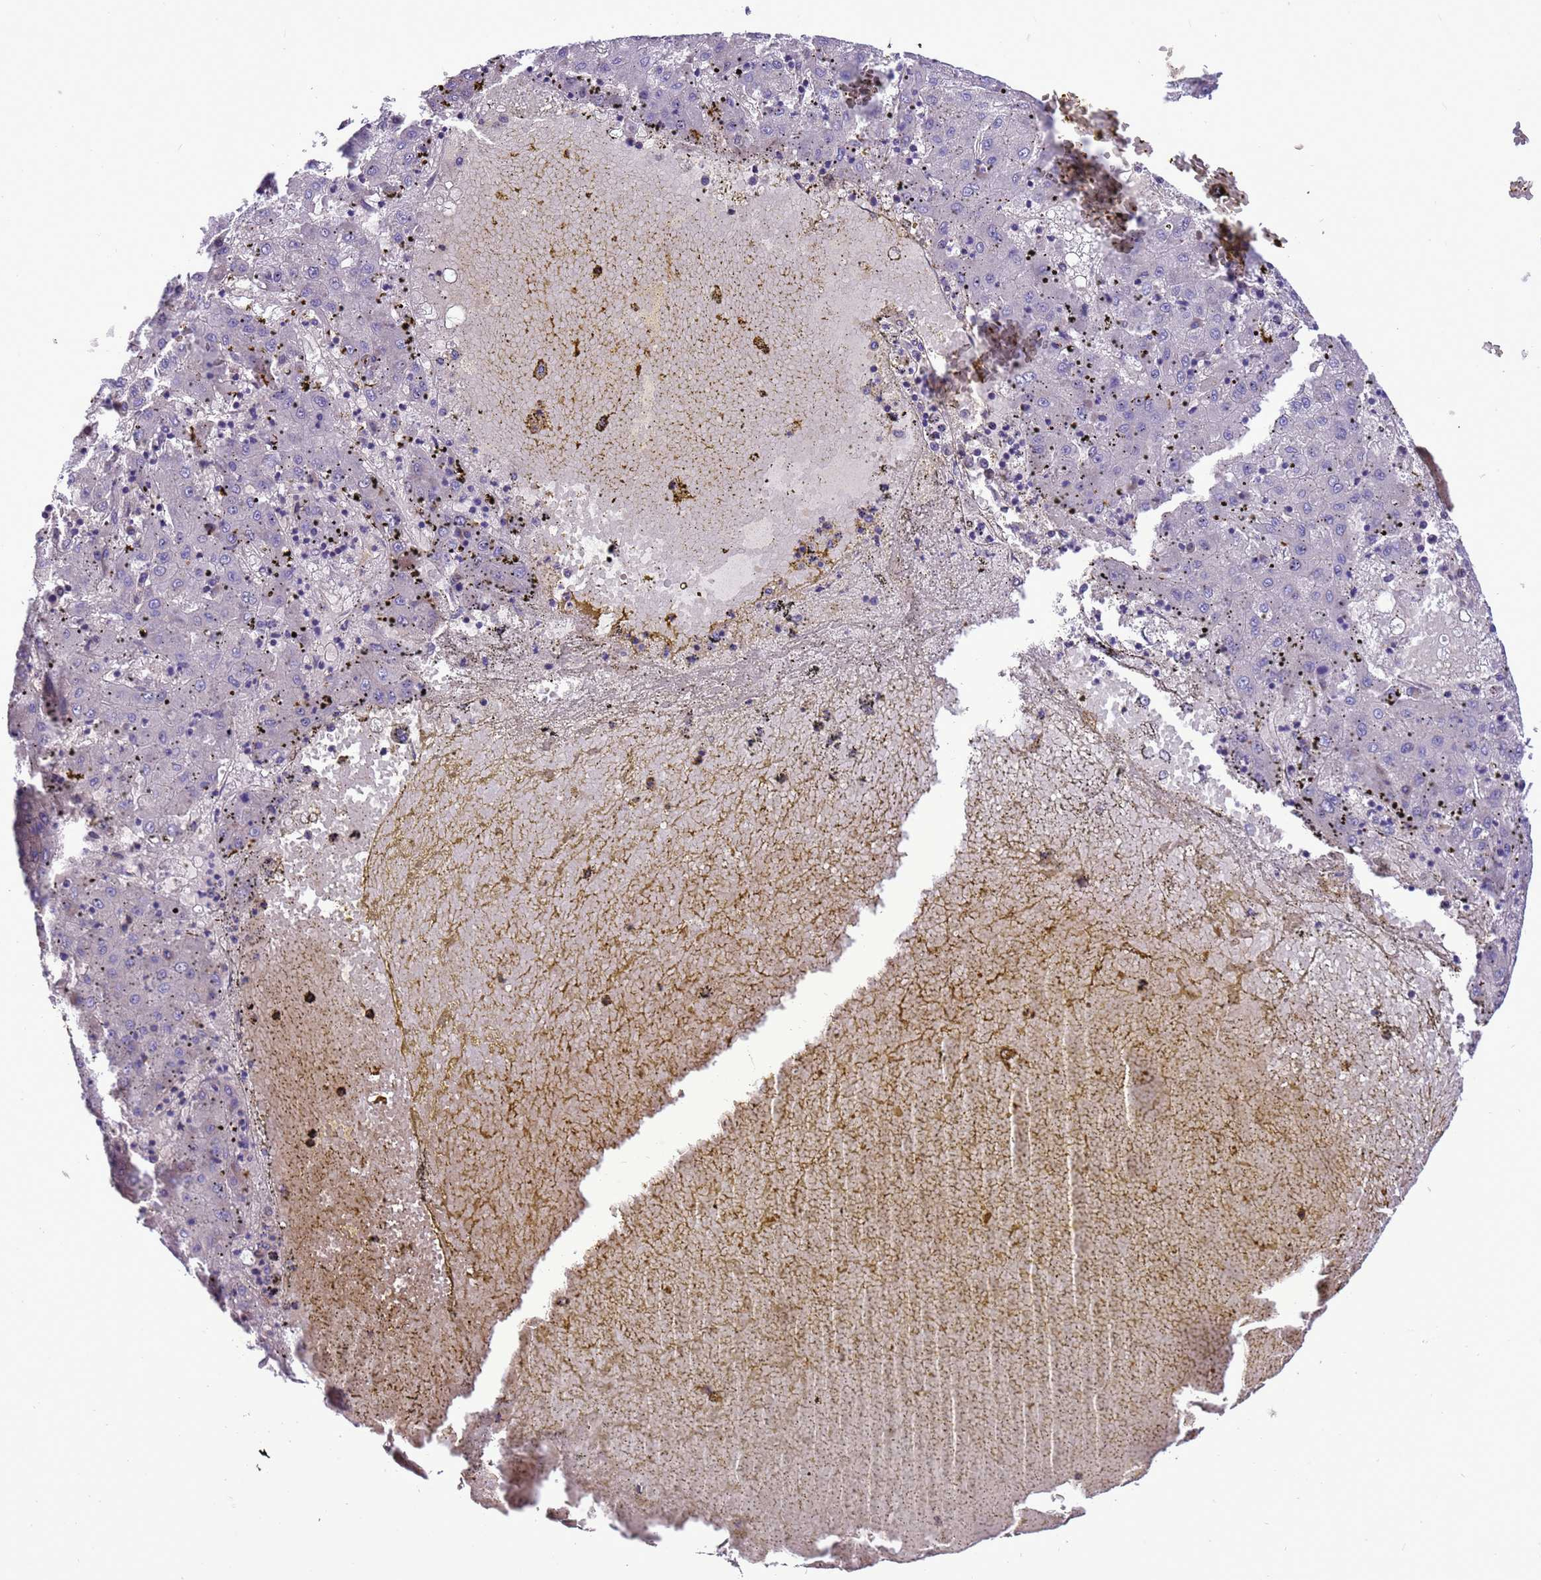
{"staining": {"intensity": "negative", "quantity": "none", "location": "none"}, "tissue": "liver cancer", "cell_type": "Tumor cells", "image_type": "cancer", "snomed": [{"axis": "morphology", "description": "Carcinoma, Hepatocellular, NOS"}, {"axis": "topography", "description": "Liver"}], "caption": "High power microscopy image of an IHC image of hepatocellular carcinoma (liver), revealing no significant expression in tumor cells. The staining is performed using DAB (3,3'-diaminobenzidine) brown chromogen with nuclei counter-stained in using hematoxylin.", "gene": "RABEP2", "patient": {"sex": "male", "age": 72}}